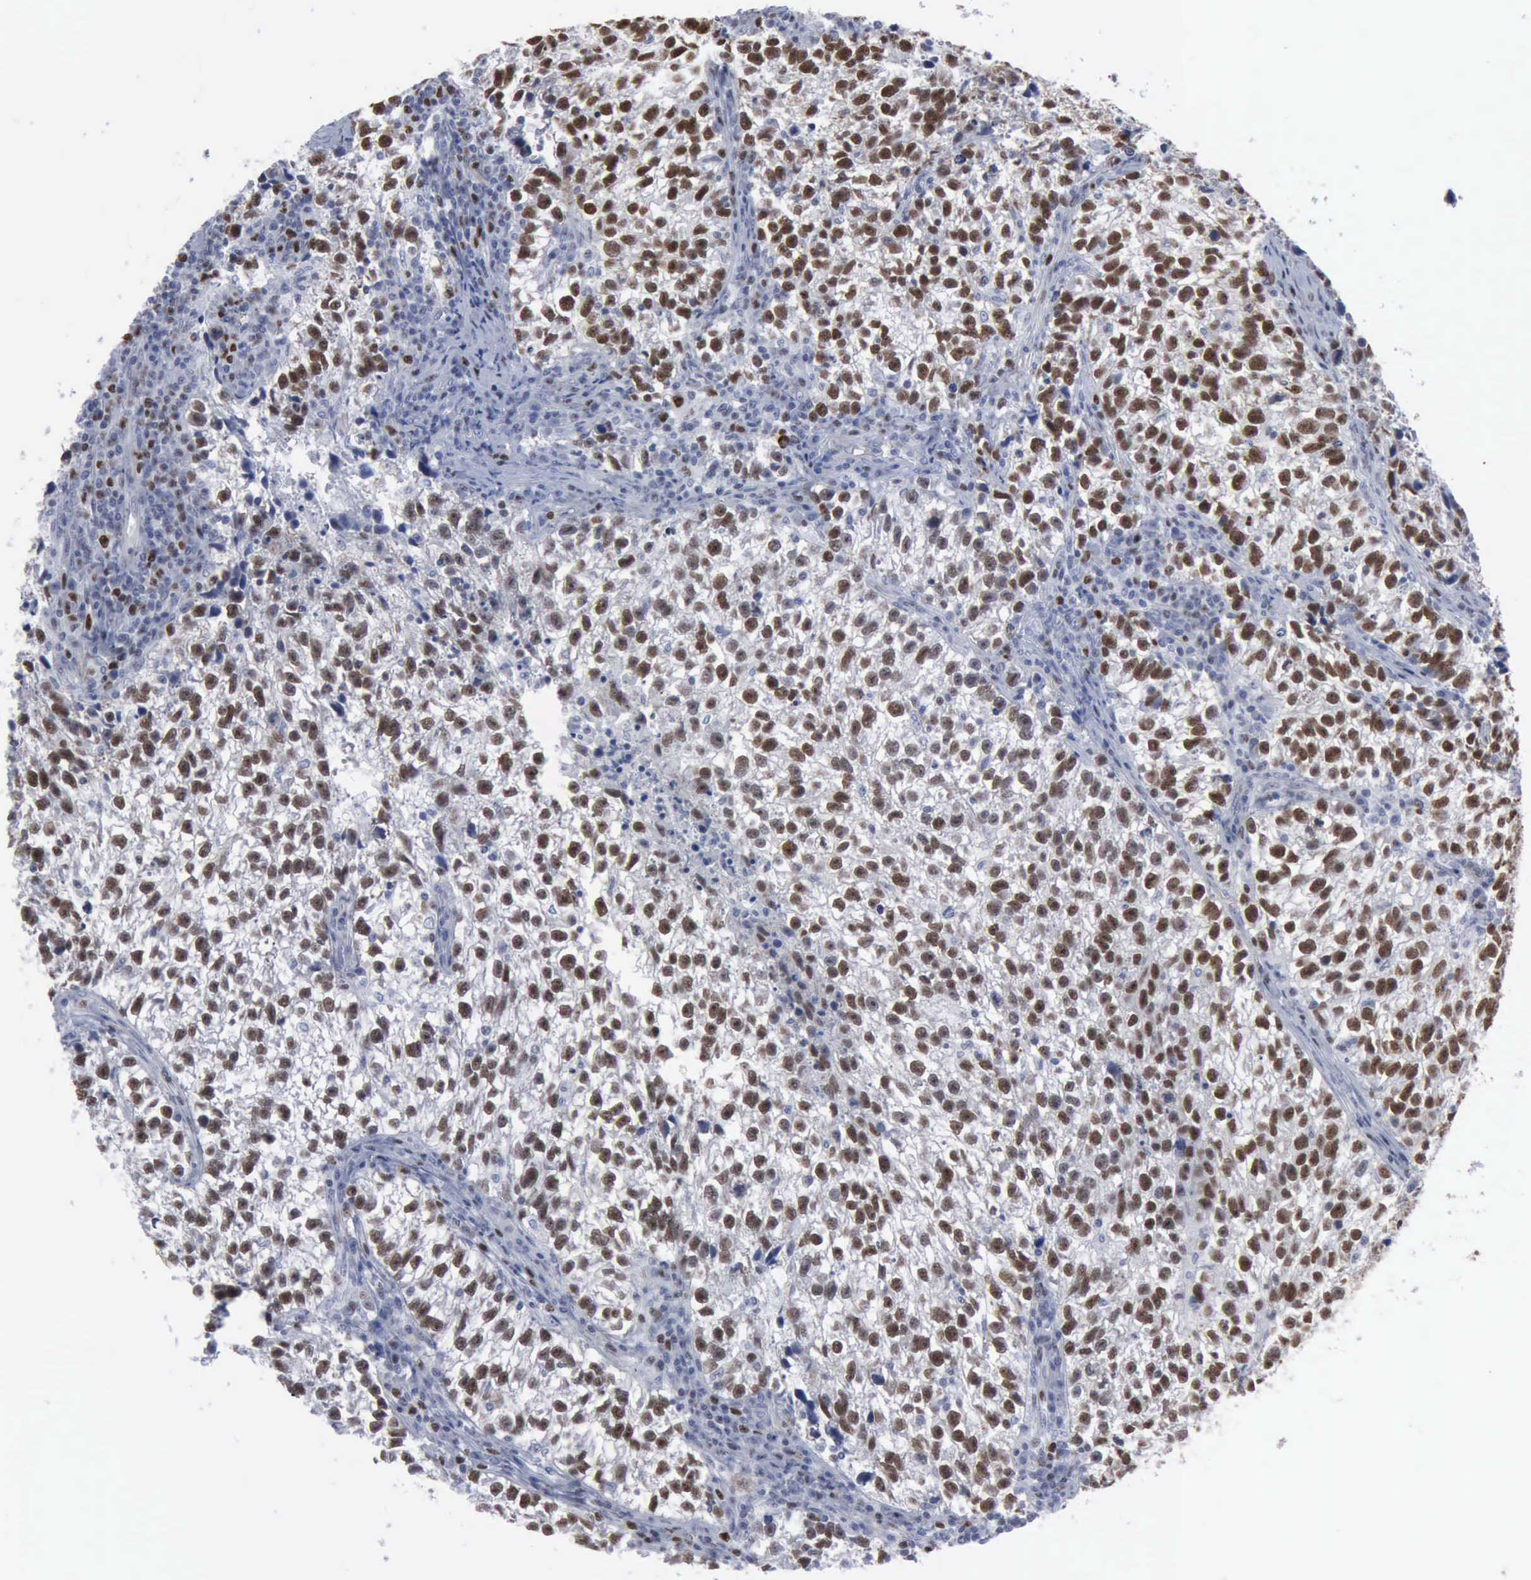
{"staining": {"intensity": "strong", "quantity": "25%-75%", "location": "nuclear"}, "tissue": "testis cancer", "cell_type": "Tumor cells", "image_type": "cancer", "snomed": [{"axis": "morphology", "description": "Seminoma, NOS"}, {"axis": "topography", "description": "Testis"}], "caption": "This is an image of IHC staining of seminoma (testis), which shows strong staining in the nuclear of tumor cells.", "gene": "MCM5", "patient": {"sex": "male", "age": 38}}